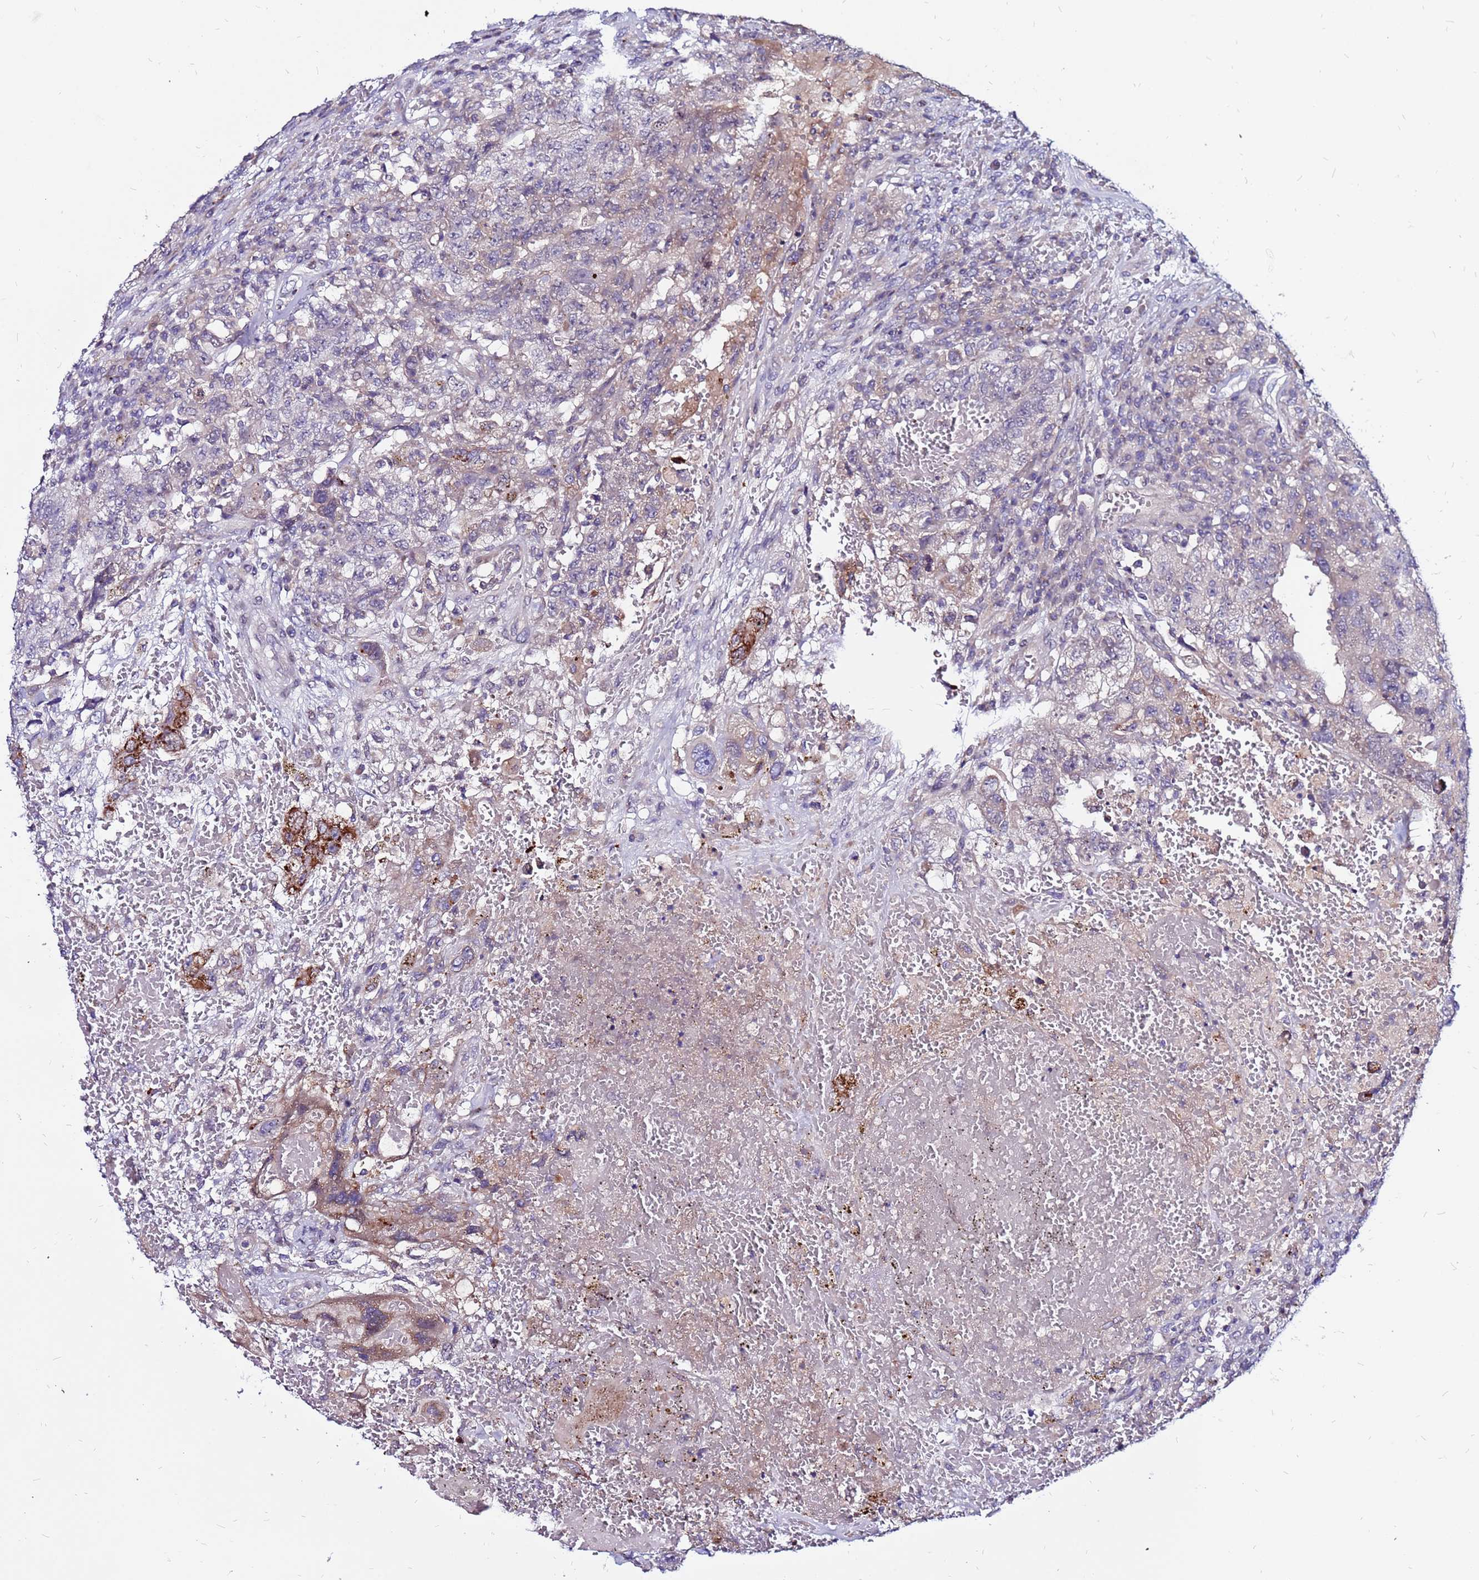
{"staining": {"intensity": "weak", "quantity": "<25%", "location": "cytoplasmic/membranous"}, "tissue": "testis cancer", "cell_type": "Tumor cells", "image_type": "cancer", "snomed": [{"axis": "morphology", "description": "Carcinoma, Embryonal, NOS"}, {"axis": "topography", "description": "Testis"}], "caption": "Human testis cancer (embryonal carcinoma) stained for a protein using IHC demonstrates no staining in tumor cells.", "gene": "CCDC71", "patient": {"sex": "male", "age": 26}}